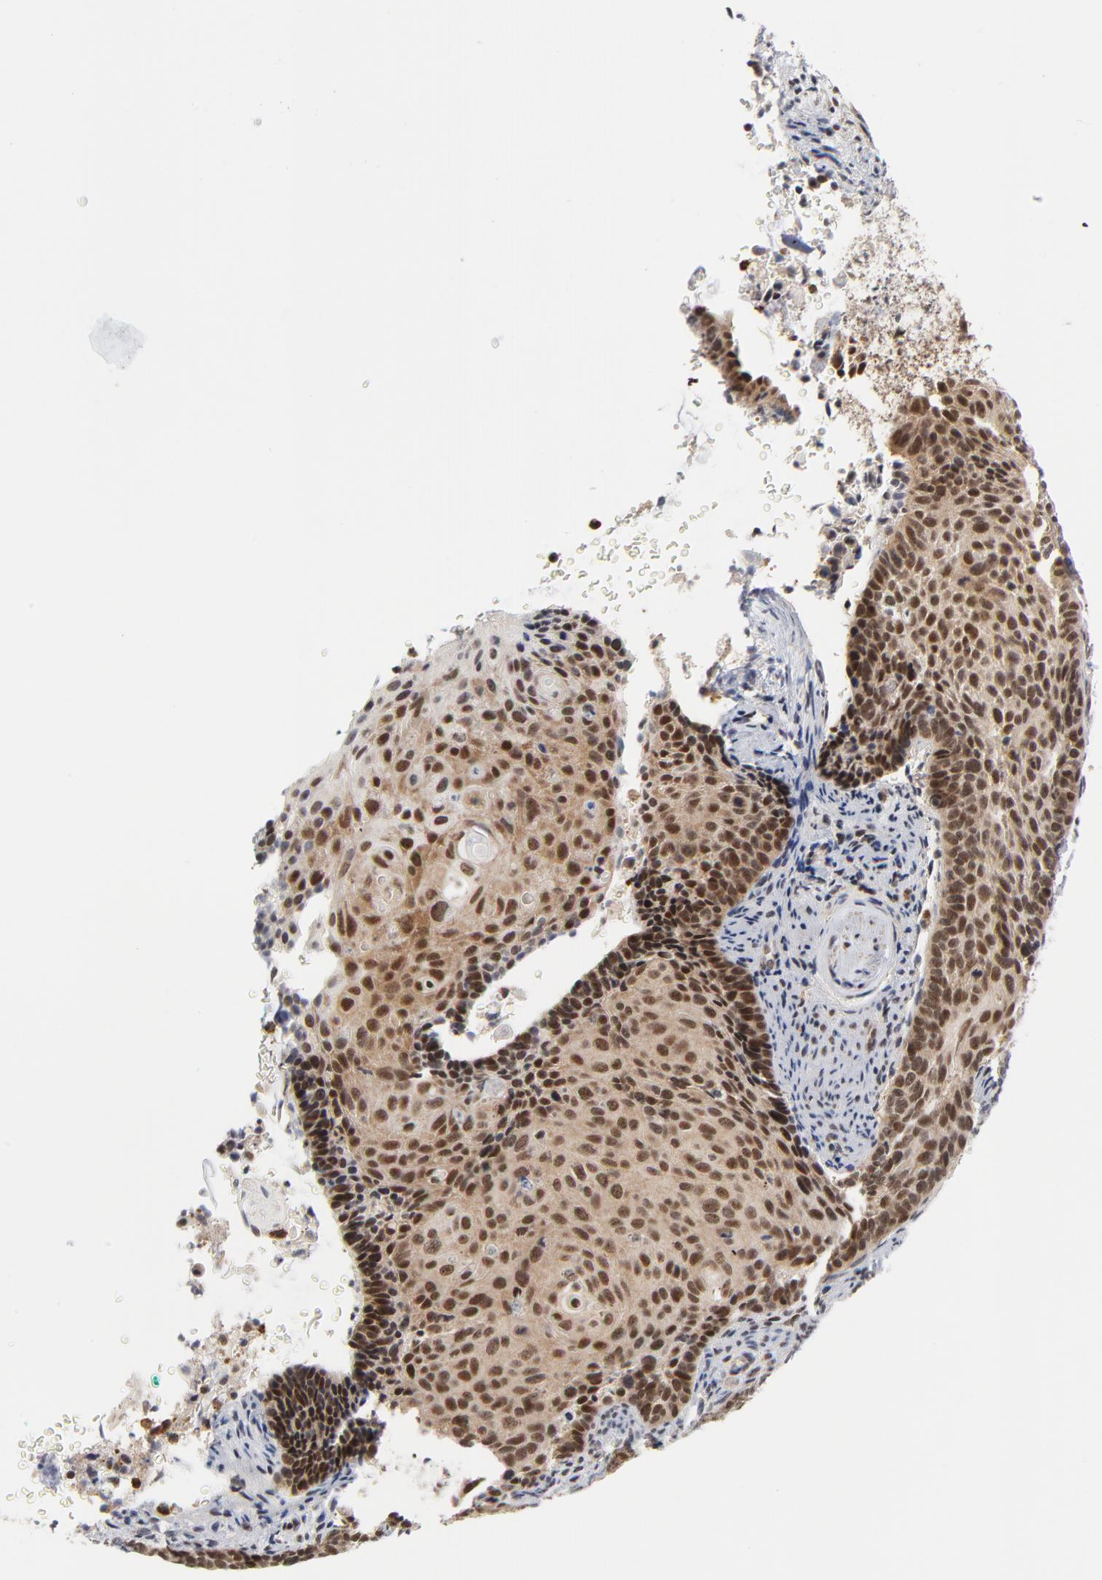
{"staining": {"intensity": "moderate", "quantity": ">75%", "location": "cytoplasmic/membranous,nuclear"}, "tissue": "cervical cancer", "cell_type": "Tumor cells", "image_type": "cancer", "snomed": [{"axis": "morphology", "description": "Squamous cell carcinoma, NOS"}, {"axis": "topography", "description": "Cervix"}], "caption": "Protein staining of cervical squamous cell carcinoma tissue reveals moderate cytoplasmic/membranous and nuclear staining in about >75% of tumor cells.", "gene": "ZNF419", "patient": {"sex": "female", "age": 33}}